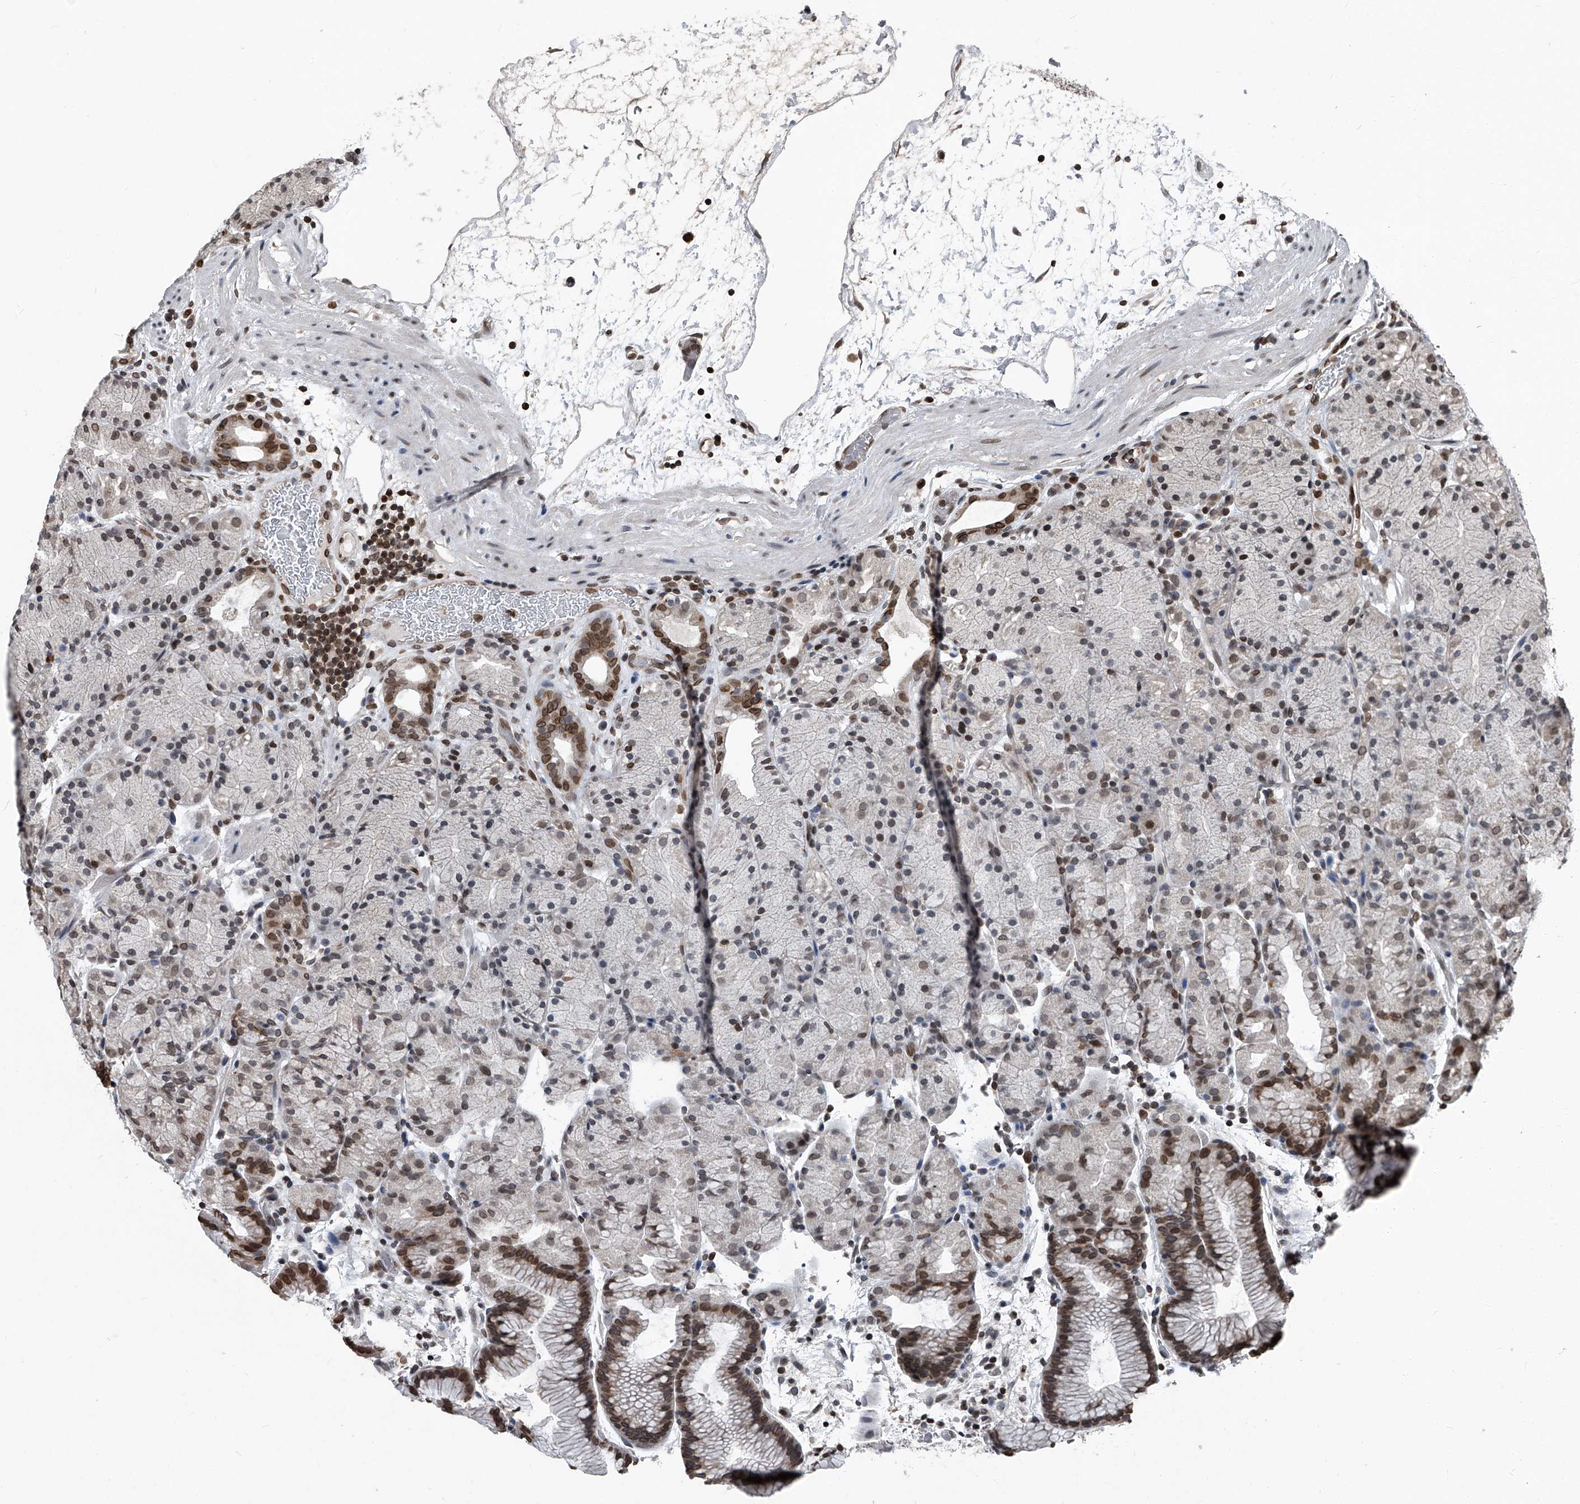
{"staining": {"intensity": "strong", "quantity": "25%-75%", "location": "cytoplasmic/membranous,nuclear"}, "tissue": "stomach", "cell_type": "Glandular cells", "image_type": "normal", "snomed": [{"axis": "morphology", "description": "Normal tissue, NOS"}, {"axis": "topography", "description": "Stomach, upper"}], "caption": "Glandular cells show strong cytoplasmic/membranous,nuclear positivity in about 25%-75% of cells in unremarkable stomach.", "gene": "PHF20", "patient": {"sex": "male", "age": 48}}